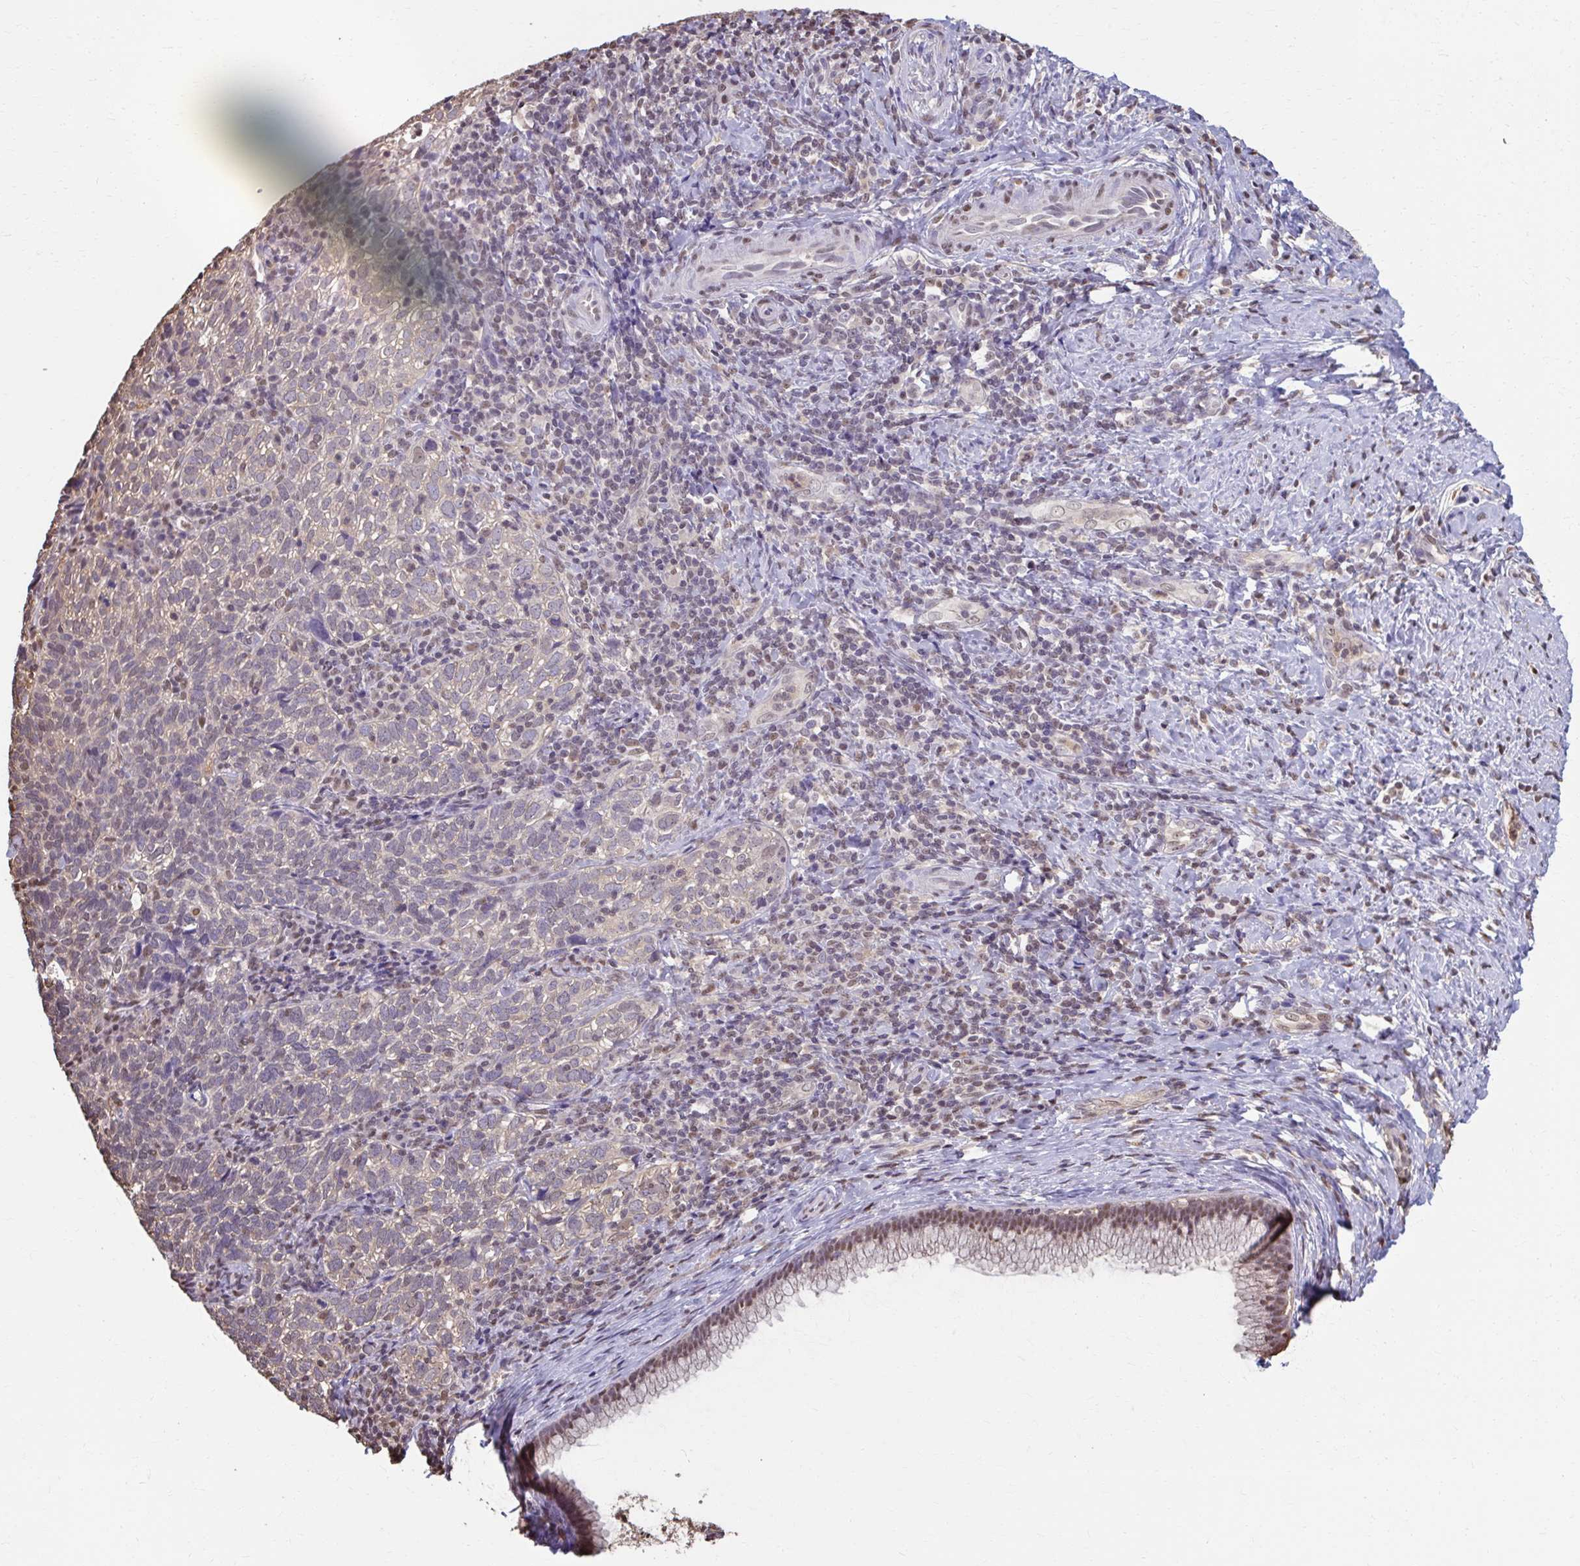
{"staining": {"intensity": "negative", "quantity": "none", "location": "none"}, "tissue": "cervical cancer", "cell_type": "Tumor cells", "image_type": "cancer", "snomed": [{"axis": "morphology", "description": "Normal tissue, NOS"}, {"axis": "morphology", "description": "Squamous cell carcinoma, NOS"}, {"axis": "topography", "description": "Vagina"}, {"axis": "topography", "description": "Cervix"}], "caption": "Immunohistochemistry image of cervical cancer stained for a protein (brown), which reveals no positivity in tumor cells. Brightfield microscopy of IHC stained with DAB (3,3'-diaminobenzidine) (brown) and hematoxylin (blue), captured at high magnification.", "gene": "ING4", "patient": {"sex": "female", "age": 45}}